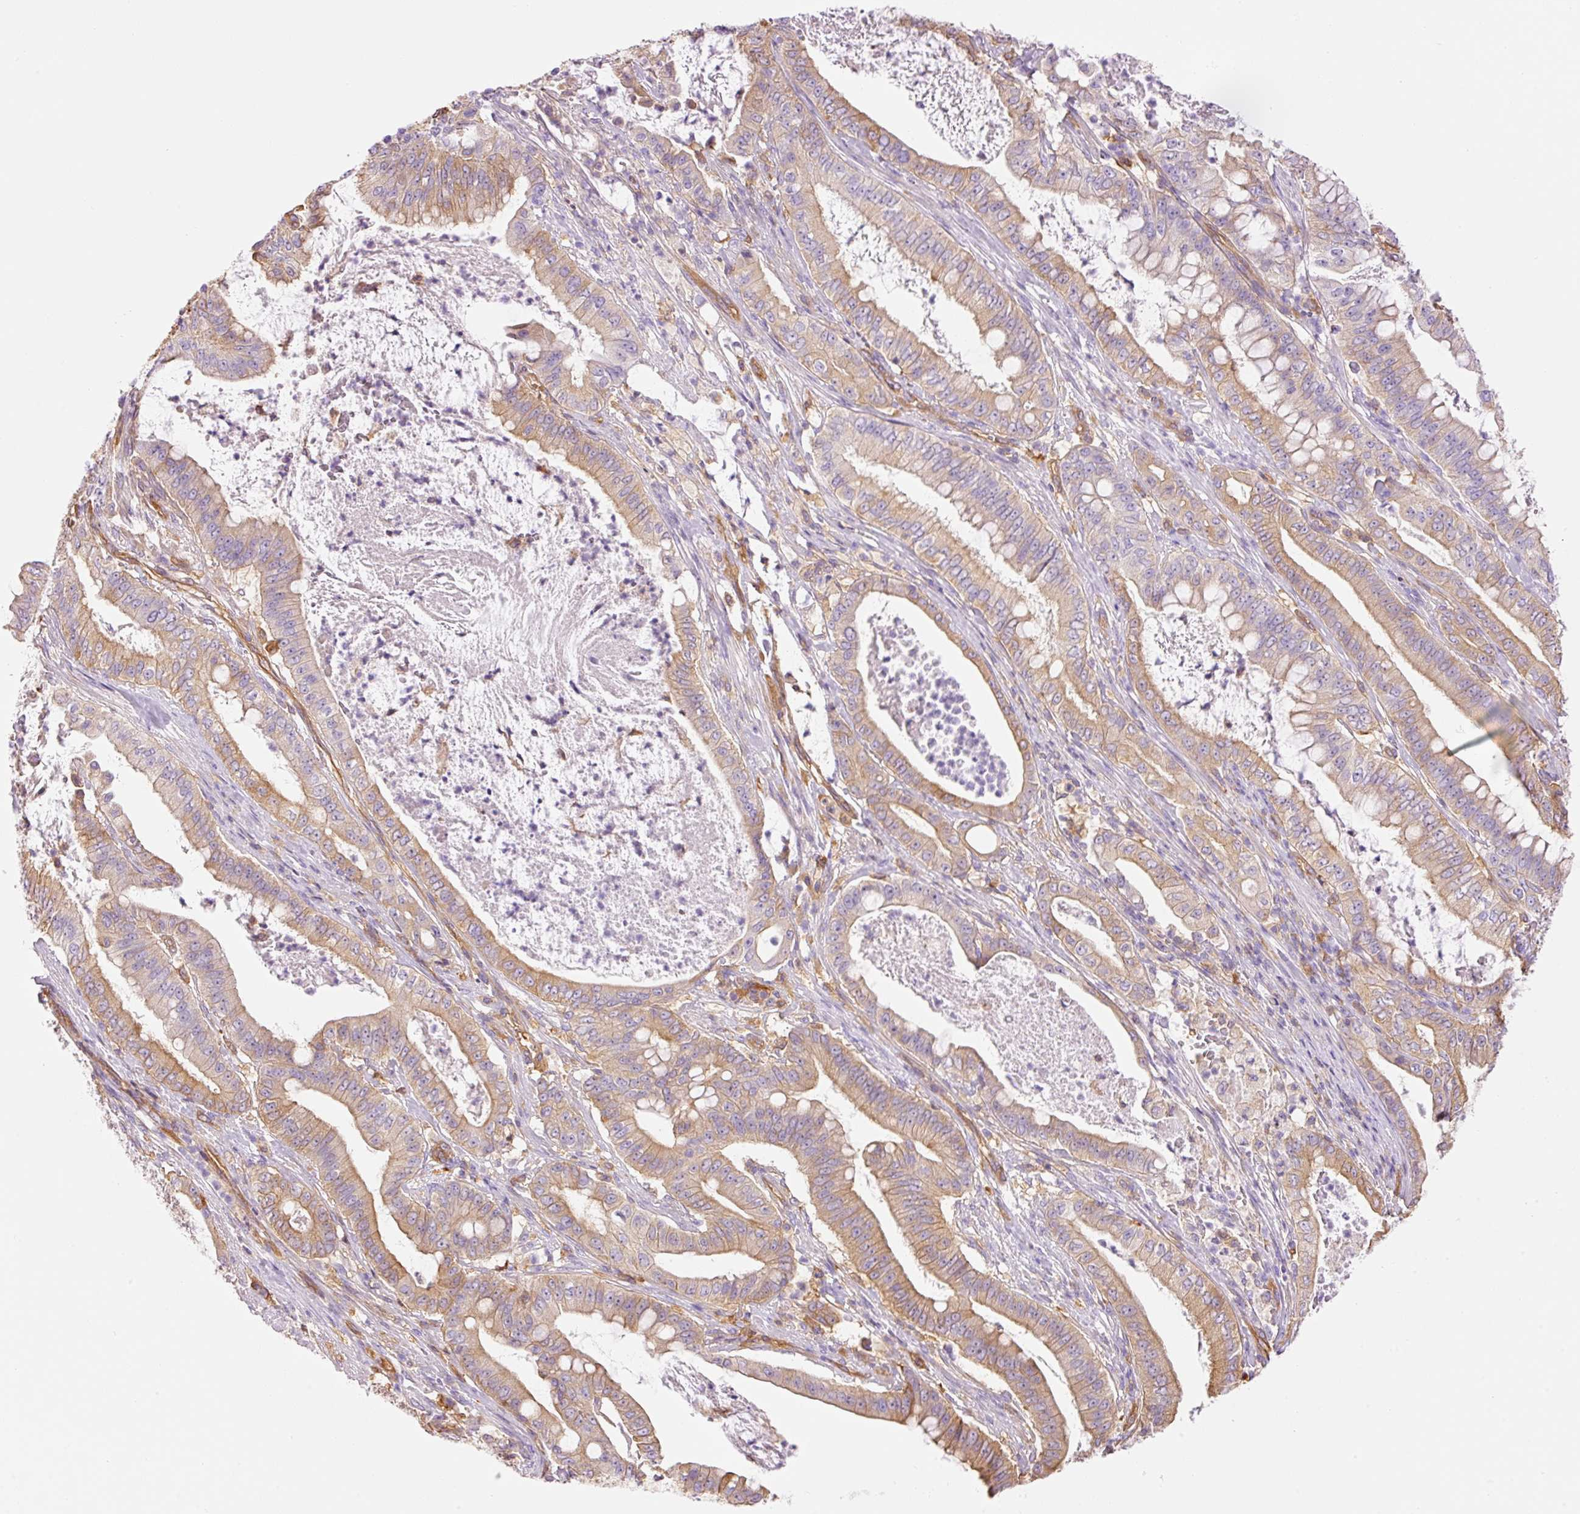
{"staining": {"intensity": "moderate", "quantity": ">75%", "location": "cytoplasmic/membranous"}, "tissue": "pancreatic cancer", "cell_type": "Tumor cells", "image_type": "cancer", "snomed": [{"axis": "morphology", "description": "Adenocarcinoma, NOS"}, {"axis": "topography", "description": "Pancreas"}], "caption": "Pancreatic cancer (adenocarcinoma) stained with a protein marker displays moderate staining in tumor cells.", "gene": "IL10RB", "patient": {"sex": "male", "age": 71}}